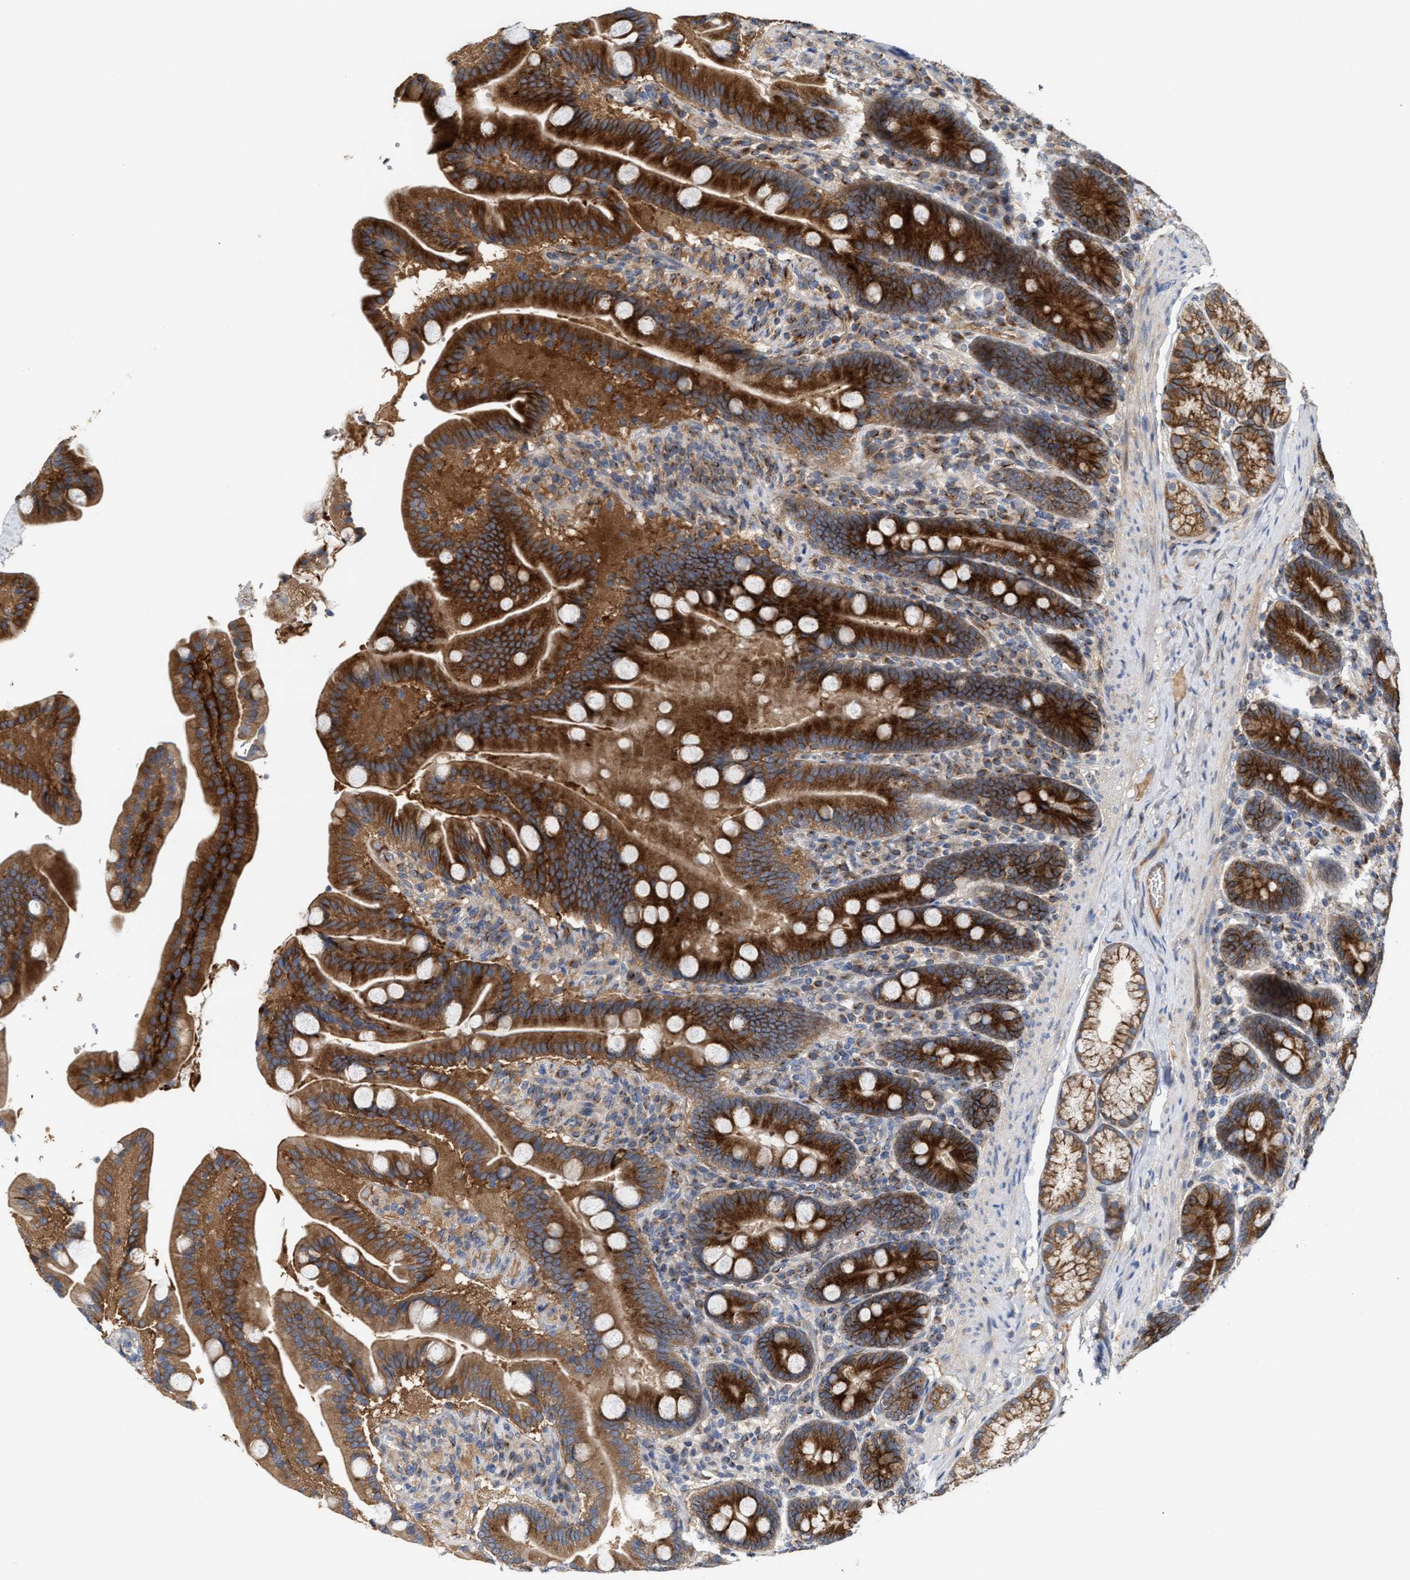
{"staining": {"intensity": "strong", "quantity": ">75%", "location": "cytoplasmic/membranous"}, "tissue": "duodenum", "cell_type": "Glandular cells", "image_type": "normal", "snomed": [{"axis": "morphology", "description": "Normal tissue, NOS"}, {"axis": "topography", "description": "Duodenum"}], "caption": "IHC histopathology image of normal duodenum: duodenum stained using IHC displays high levels of strong protein expression localized specifically in the cytoplasmic/membranous of glandular cells, appearing as a cytoplasmic/membranous brown color.", "gene": "BBLN", "patient": {"sex": "male", "age": 54}}